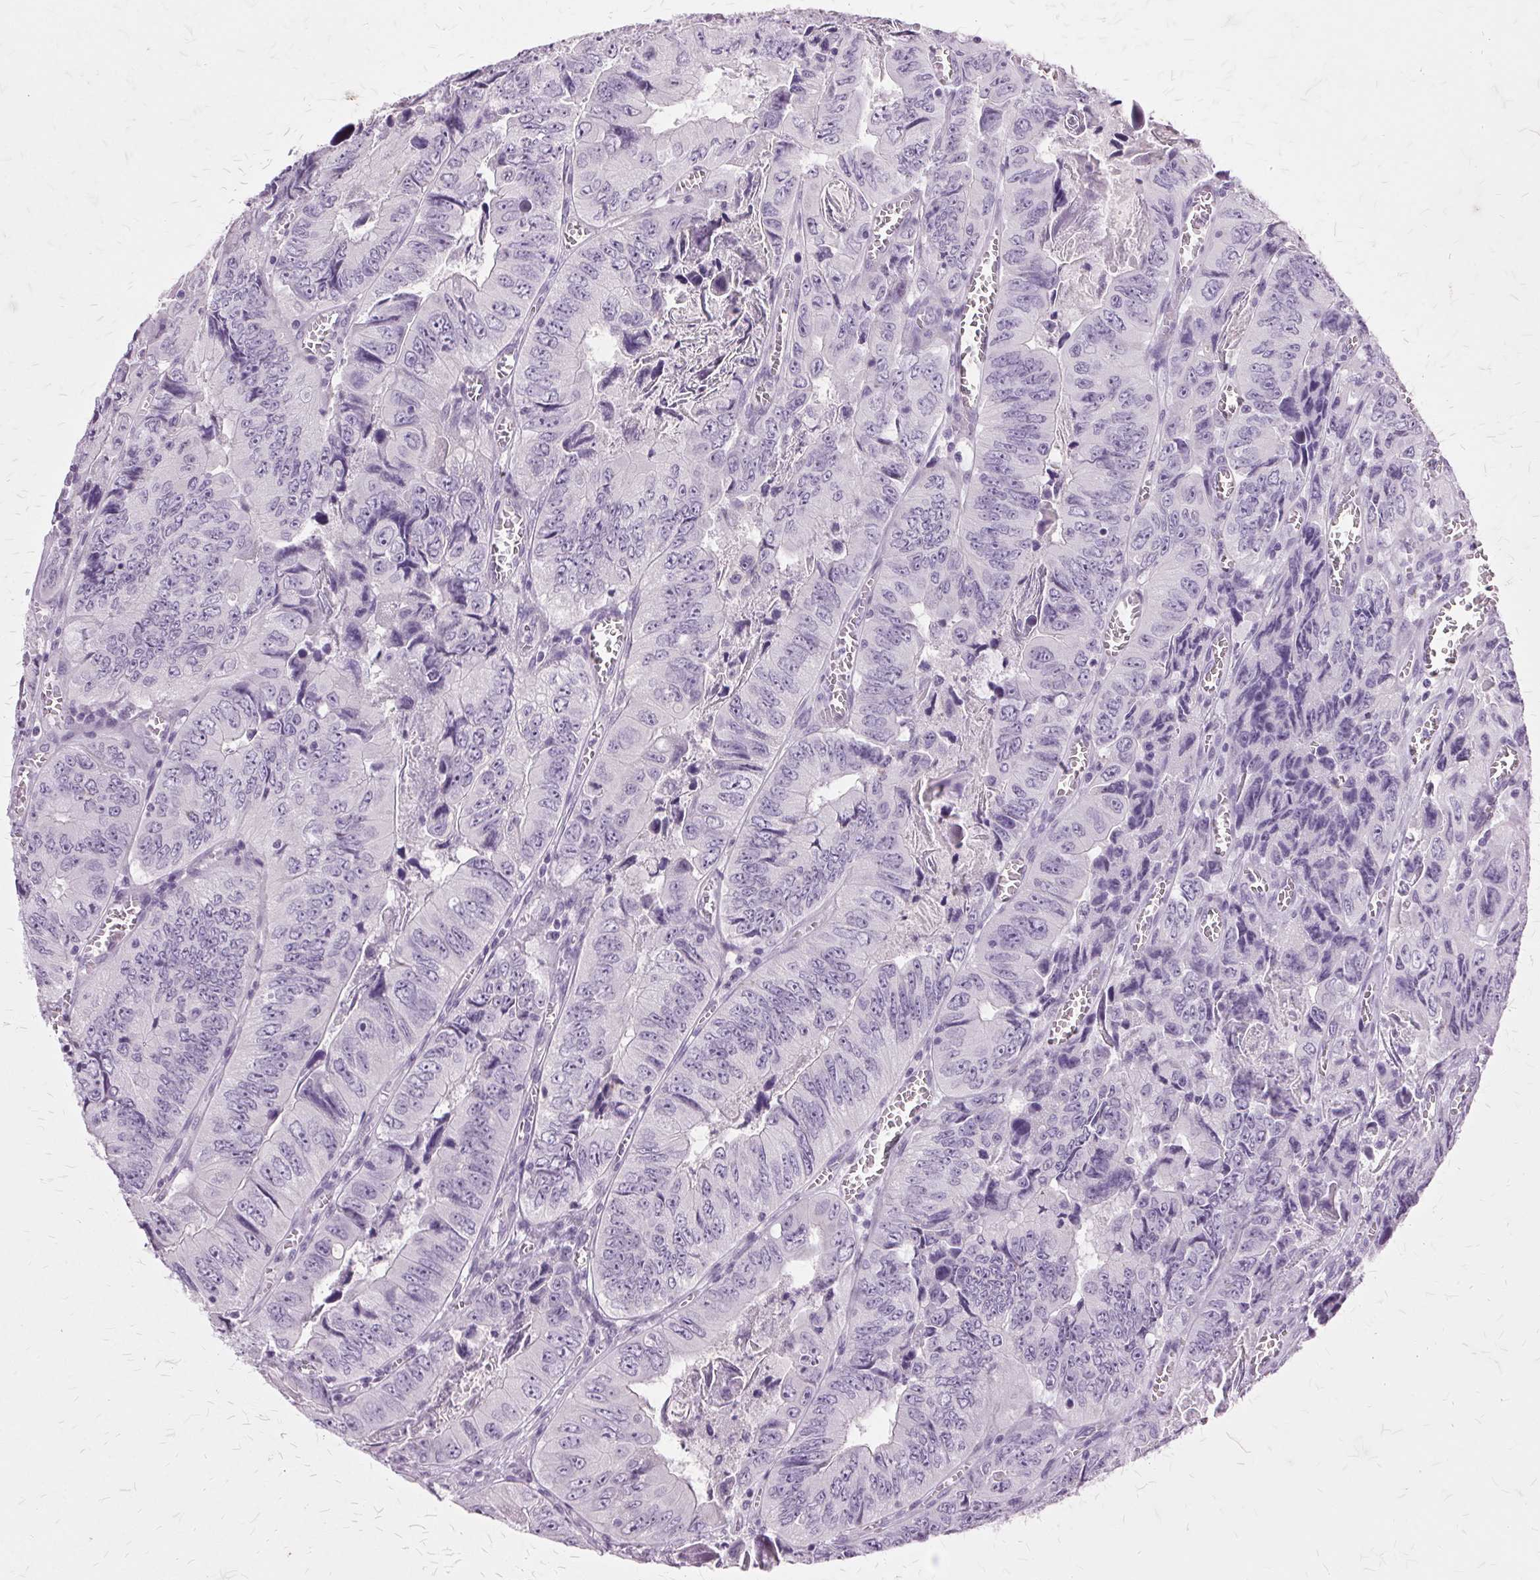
{"staining": {"intensity": "negative", "quantity": "none", "location": "none"}, "tissue": "colorectal cancer", "cell_type": "Tumor cells", "image_type": "cancer", "snomed": [{"axis": "morphology", "description": "Adenocarcinoma, NOS"}, {"axis": "topography", "description": "Colon"}], "caption": "Photomicrograph shows no significant protein staining in tumor cells of colorectal adenocarcinoma.", "gene": "SLC45A3", "patient": {"sex": "female", "age": 84}}